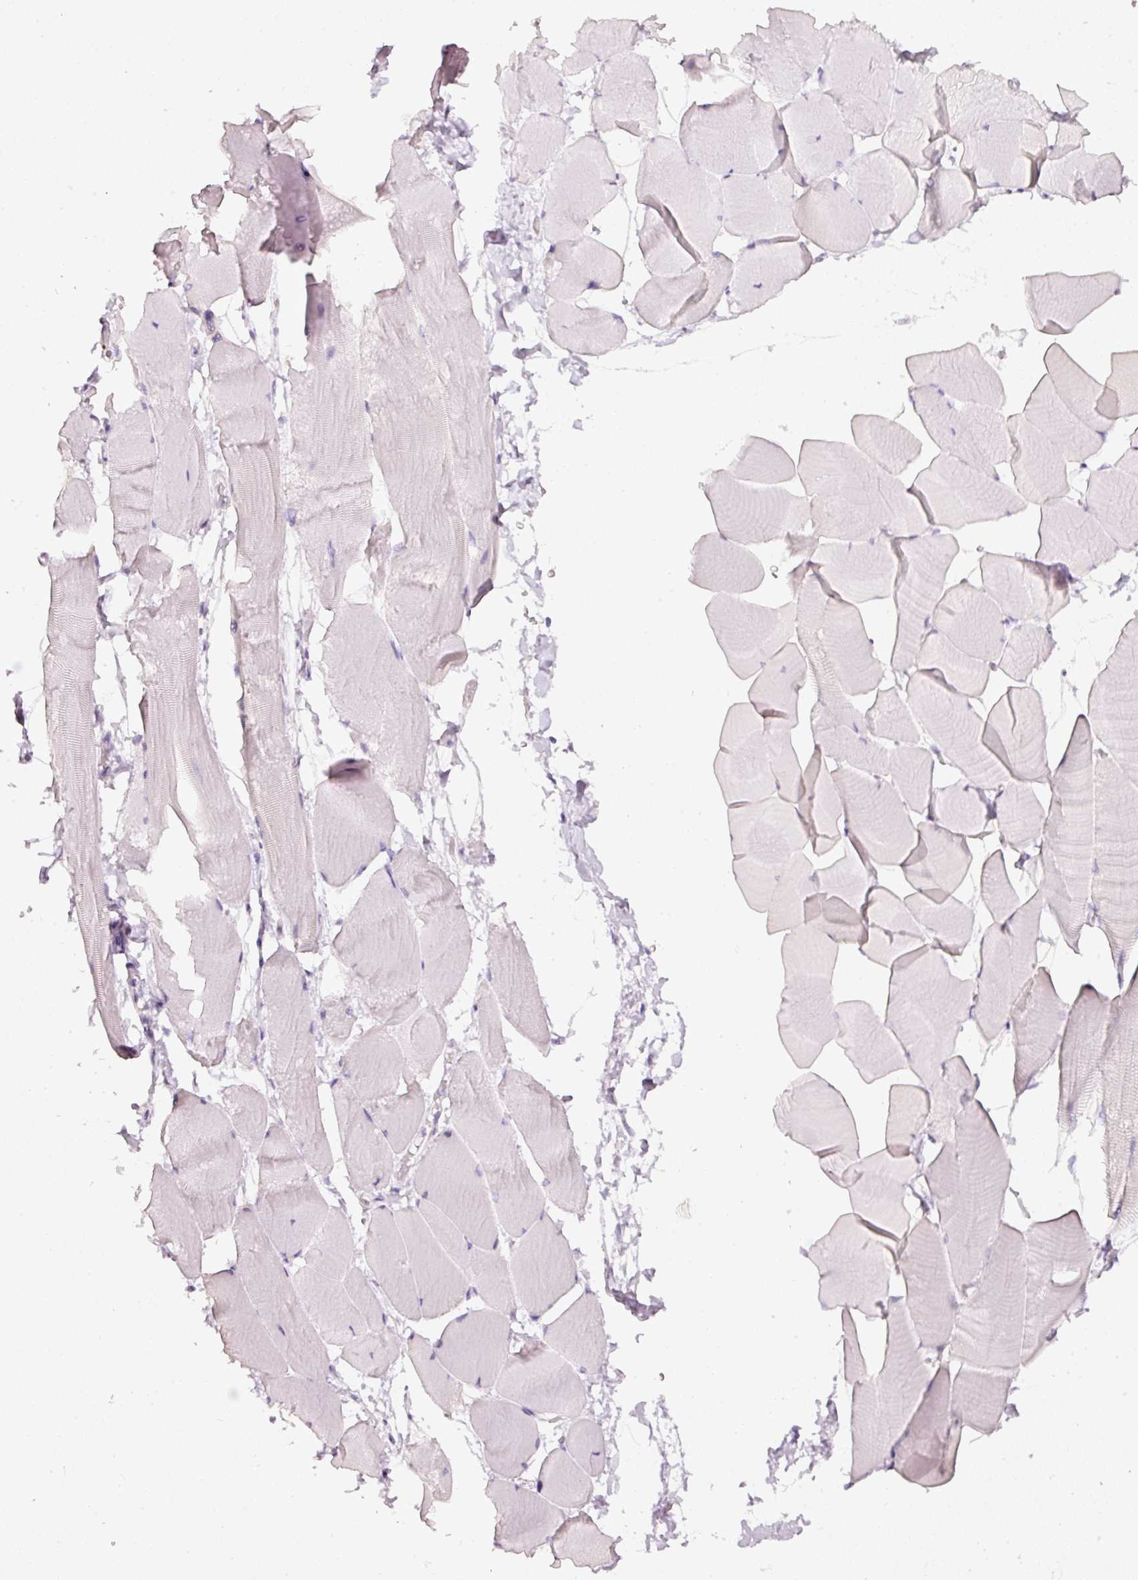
{"staining": {"intensity": "negative", "quantity": "none", "location": "none"}, "tissue": "skeletal muscle", "cell_type": "Myocytes", "image_type": "normal", "snomed": [{"axis": "morphology", "description": "Normal tissue, NOS"}, {"axis": "topography", "description": "Skeletal muscle"}], "caption": "A high-resolution image shows immunohistochemistry staining of benign skeletal muscle, which reveals no significant staining in myocytes.", "gene": "PDXDC1", "patient": {"sex": "male", "age": 25}}